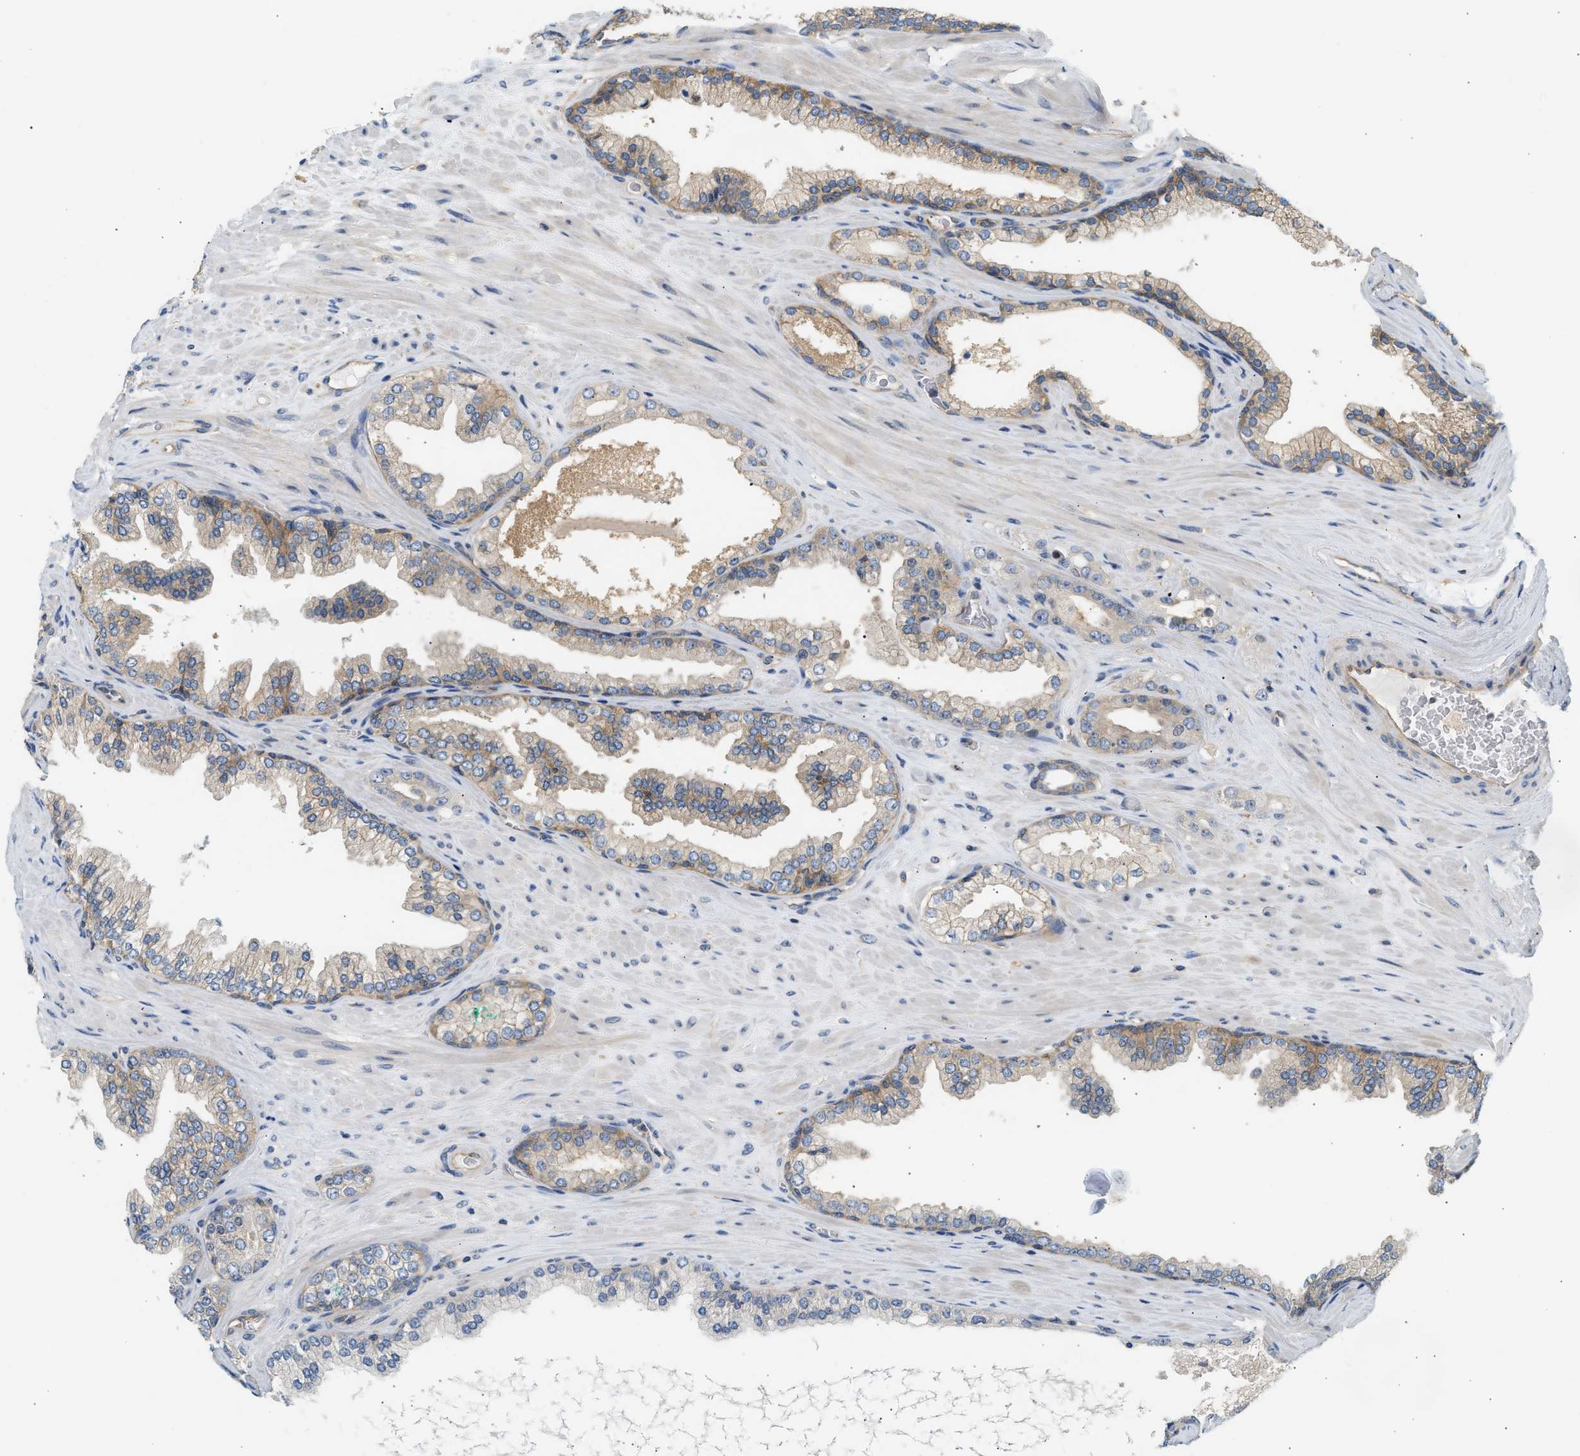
{"staining": {"intensity": "weak", "quantity": "25%-75%", "location": "cytoplasmic/membranous"}, "tissue": "prostate cancer", "cell_type": "Tumor cells", "image_type": "cancer", "snomed": [{"axis": "morphology", "description": "Adenocarcinoma, High grade"}, {"axis": "topography", "description": "Prostate"}], "caption": "Prostate cancer stained for a protein (brown) exhibits weak cytoplasmic/membranous positive positivity in approximately 25%-75% of tumor cells.", "gene": "PAFAH1B1", "patient": {"sex": "male", "age": 71}}